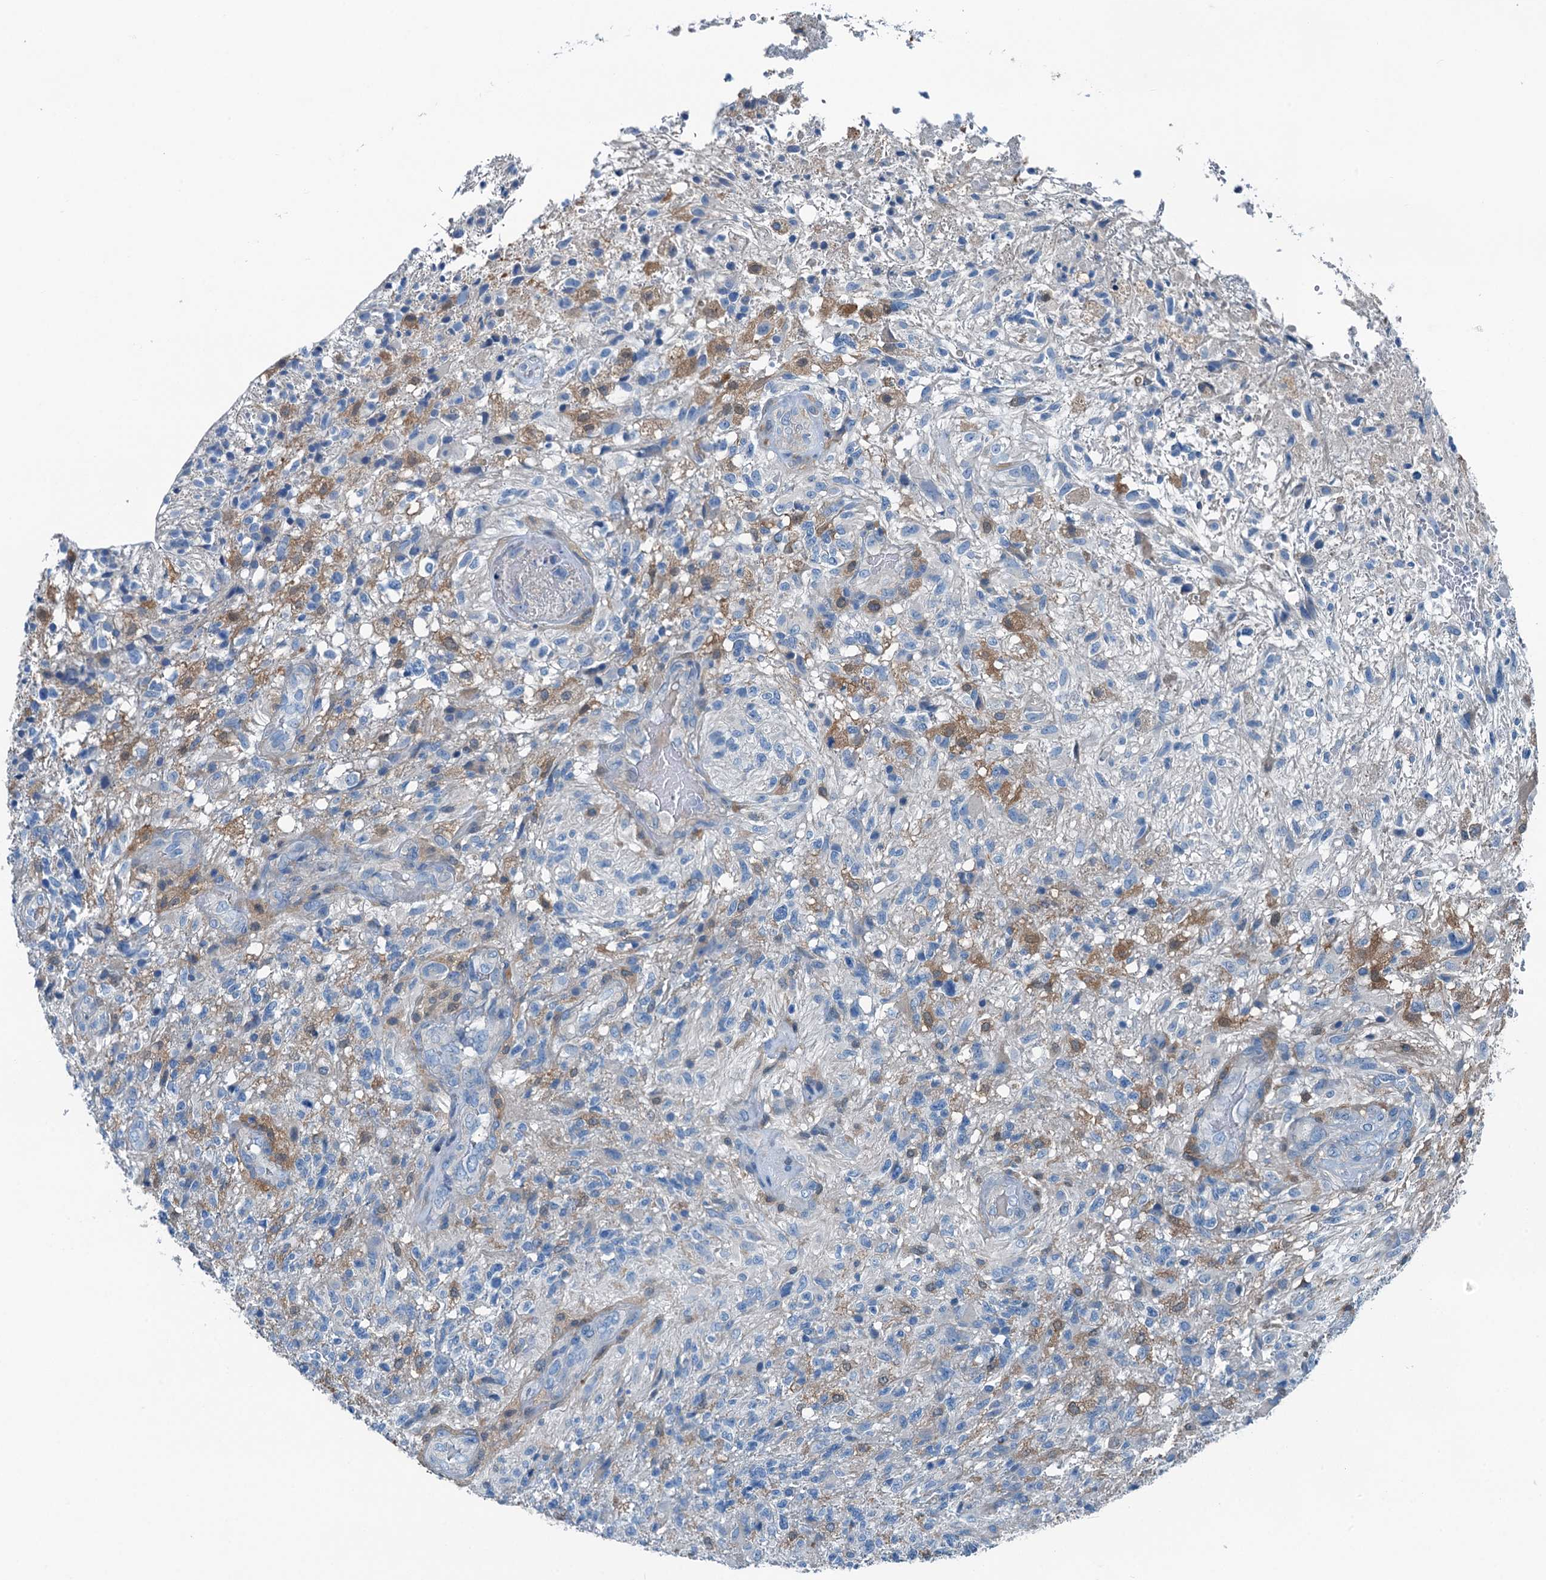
{"staining": {"intensity": "negative", "quantity": "none", "location": "none"}, "tissue": "glioma", "cell_type": "Tumor cells", "image_type": "cancer", "snomed": [{"axis": "morphology", "description": "Glioma, malignant, High grade"}, {"axis": "topography", "description": "Brain"}], "caption": "Malignant glioma (high-grade) was stained to show a protein in brown. There is no significant staining in tumor cells. (Brightfield microscopy of DAB (3,3'-diaminobenzidine) immunohistochemistry (IHC) at high magnification).", "gene": "RAB3IL1", "patient": {"sex": "male", "age": 56}}